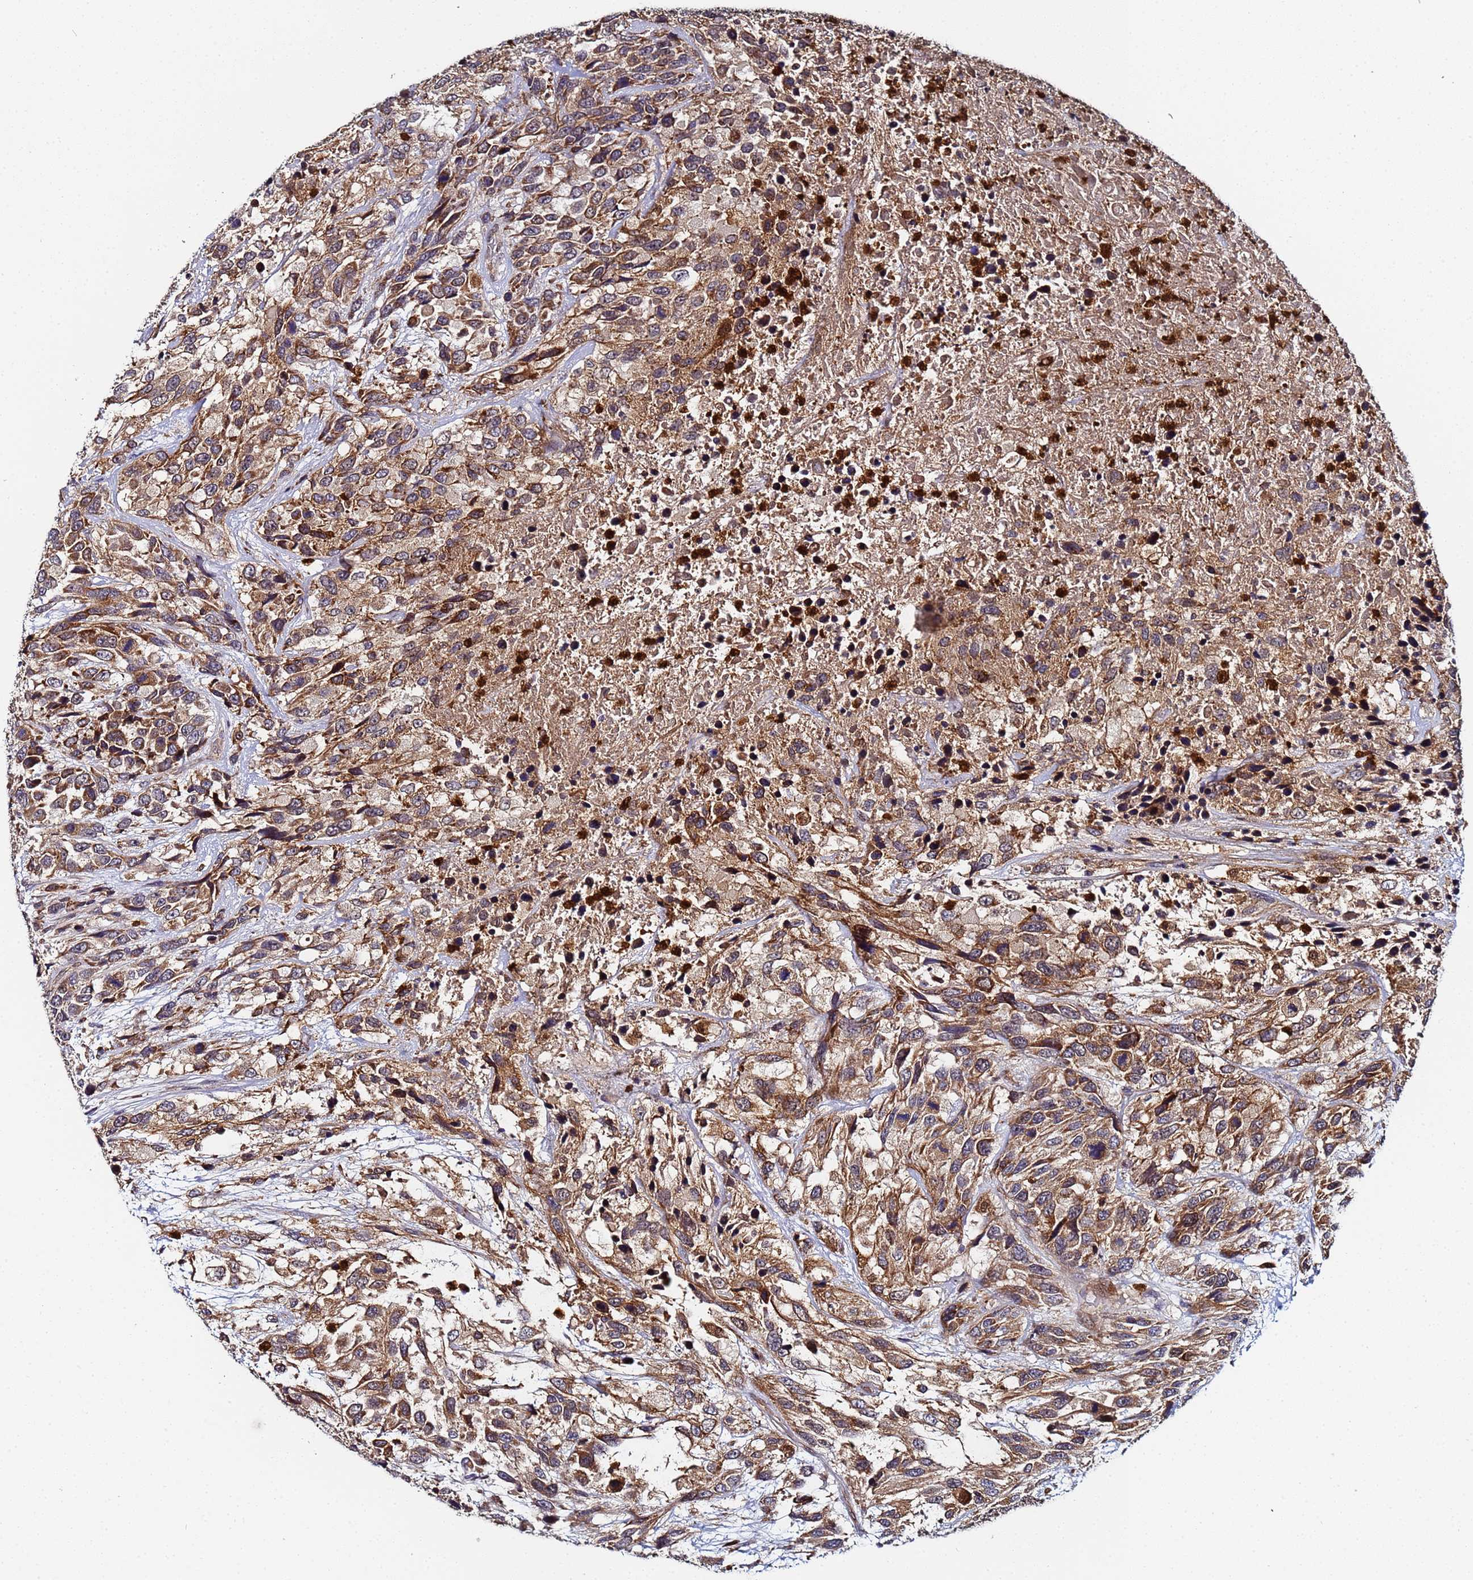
{"staining": {"intensity": "moderate", "quantity": ">75%", "location": "cytoplasmic/membranous"}, "tissue": "urothelial cancer", "cell_type": "Tumor cells", "image_type": "cancer", "snomed": [{"axis": "morphology", "description": "Urothelial carcinoma, High grade"}, {"axis": "topography", "description": "Urinary bladder"}], "caption": "Urothelial carcinoma (high-grade) was stained to show a protein in brown. There is medium levels of moderate cytoplasmic/membranous staining in about >75% of tumor cells. Using DAB (3,3'-diaminobenzidine) (brown) and hematoxylin (blue) stains, captured at high magnification using brightfield microscopy.", "gene": "CCDC127", "patient": {"sex": "female", "age": 70}}